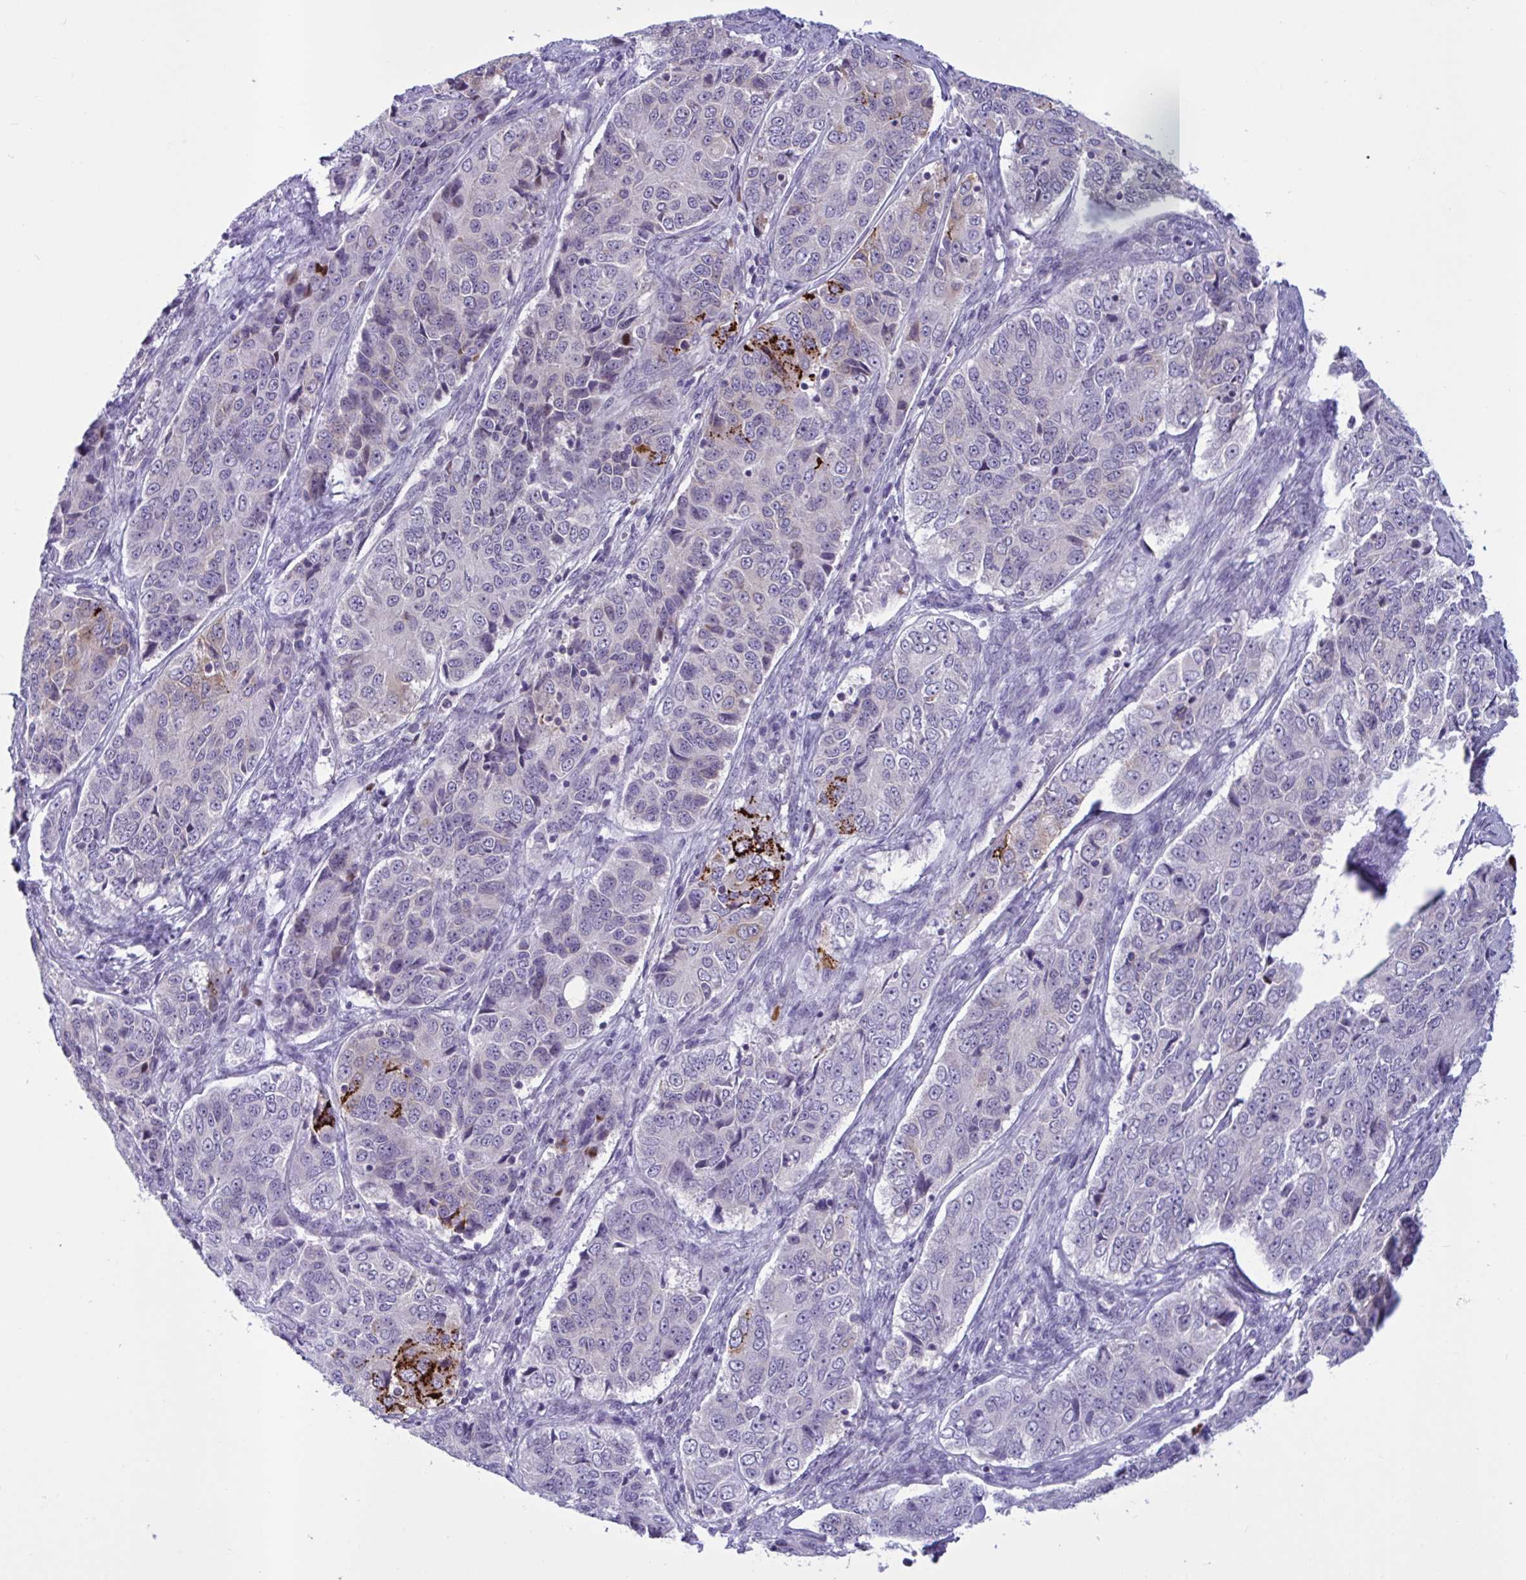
{"staining": {"intensity": "strong", "quantity": "<25%", "location": "cytoplasmic/membranous"}, "tissue": "ovarian cancer", "cell_type": "Tumor cells", "image_type": "cancer", "snomed": [{"axis": "morphology", "description": "Carcinoma, endometroid"}, {"axis": "topography", "description": "Ovary"}], "caption": "Human ovarian cancer (endometroid carcinoma) stained with a protein marker demonstrates strong staining in tumor cells.", "gene": "DOCK11", "patient": {"sex": "female", "age": 51}}